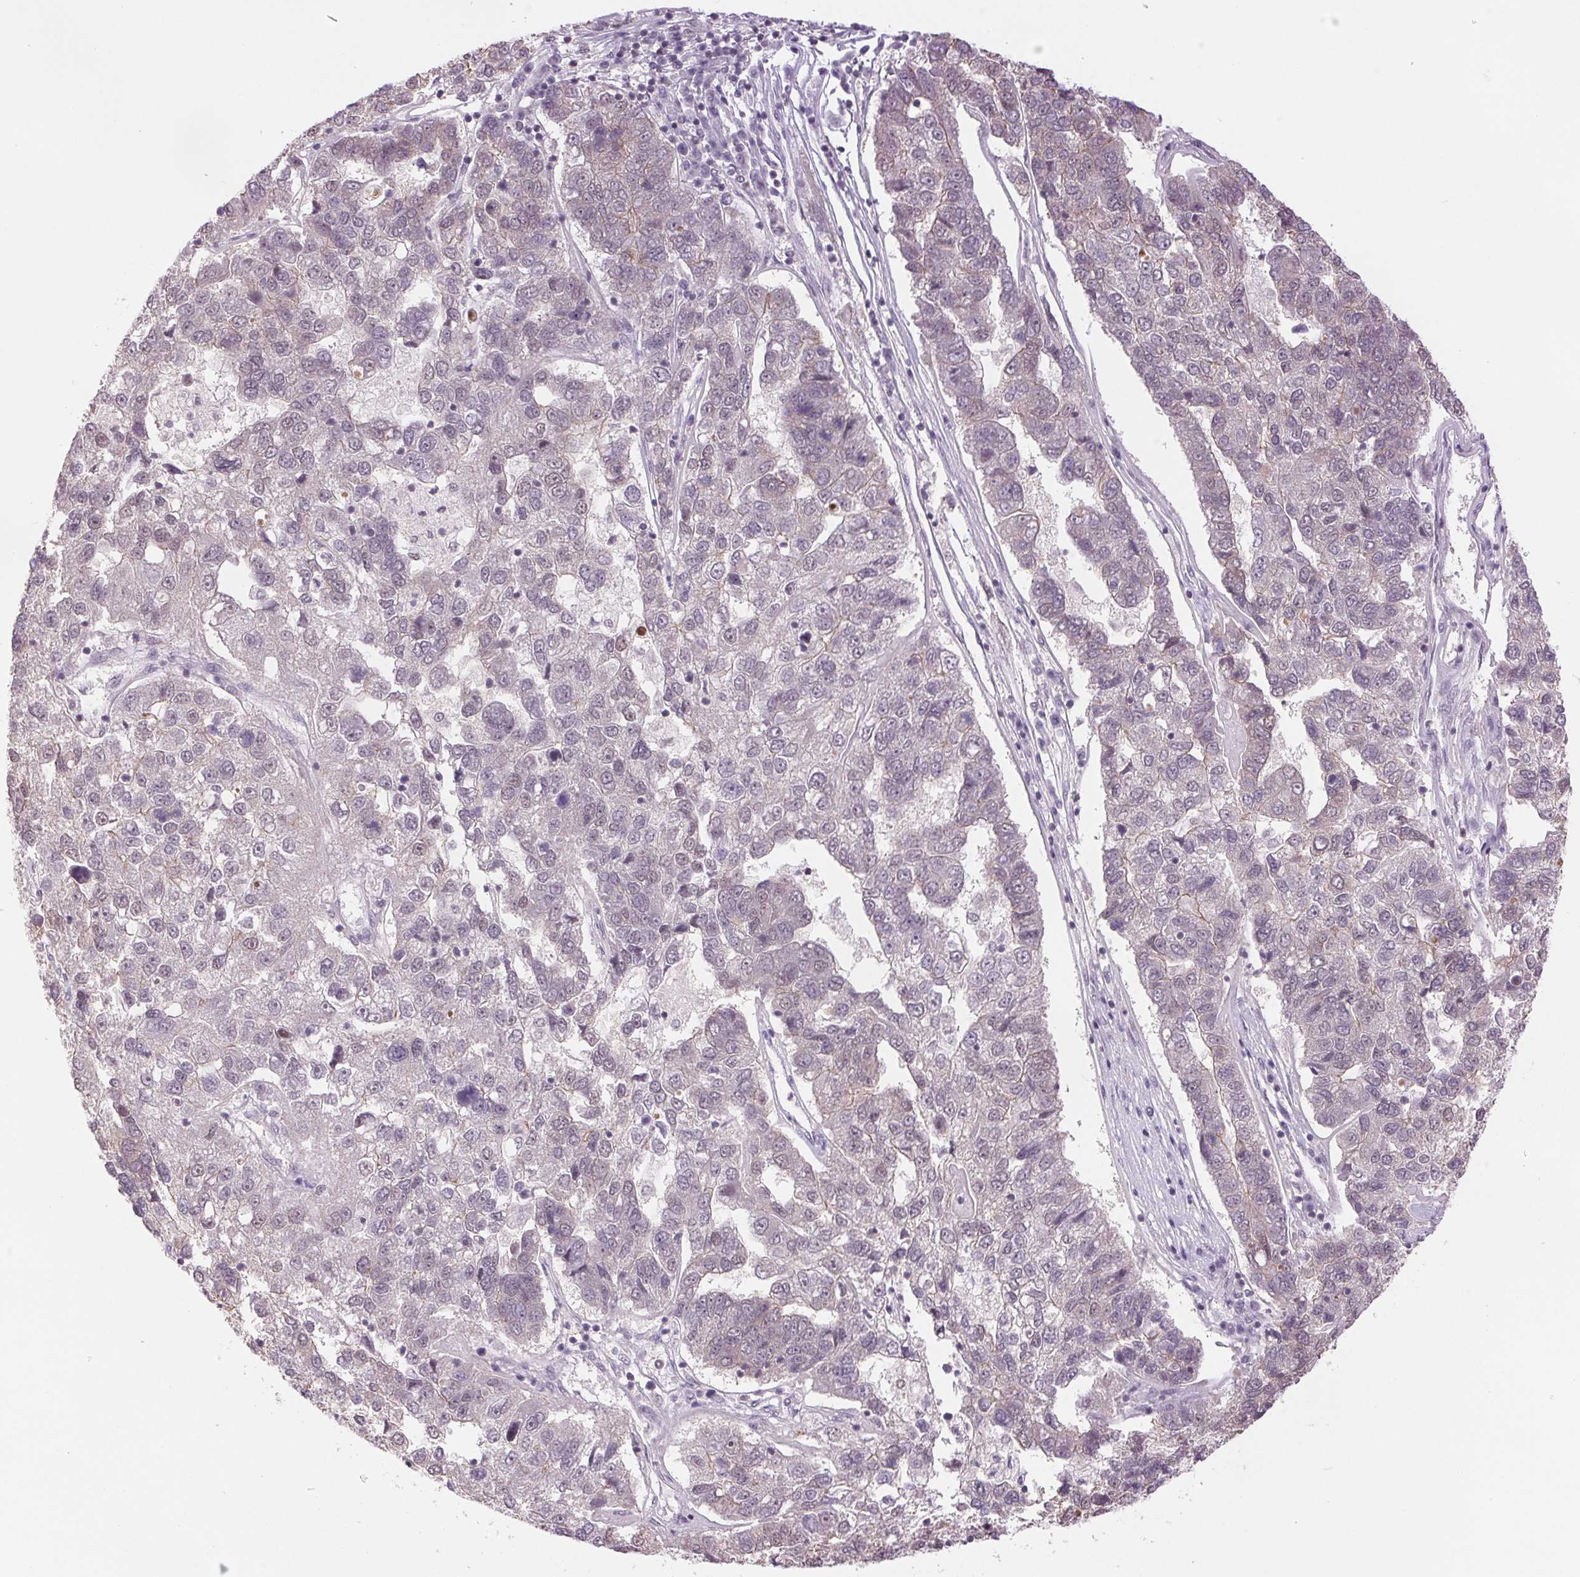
{"staining": {"intensity": "negative", "quantity": "none", "location": "none"}, "tissue": "pancreatic cancer", "cell_type": "Tumor cells", "image_type": "cancer", "snomed": [{"axis": "morphology", "description": "Adenocarcinoma, NOS"}, {"axis": "topography", "description": "Pancreas"}], "caption": "IHC histopathology image of human adenocarcinoma (pancreatic) stained for a protein (brown), which reveals no staining in tumor cells. (Brightfield microscopy of DAB (3,3'-diaminobenzidine) immunohistochemistry (IHC) at high magnification).", "gene": "RPRD1B", "patient": {"sex": "female", "age": 61}}